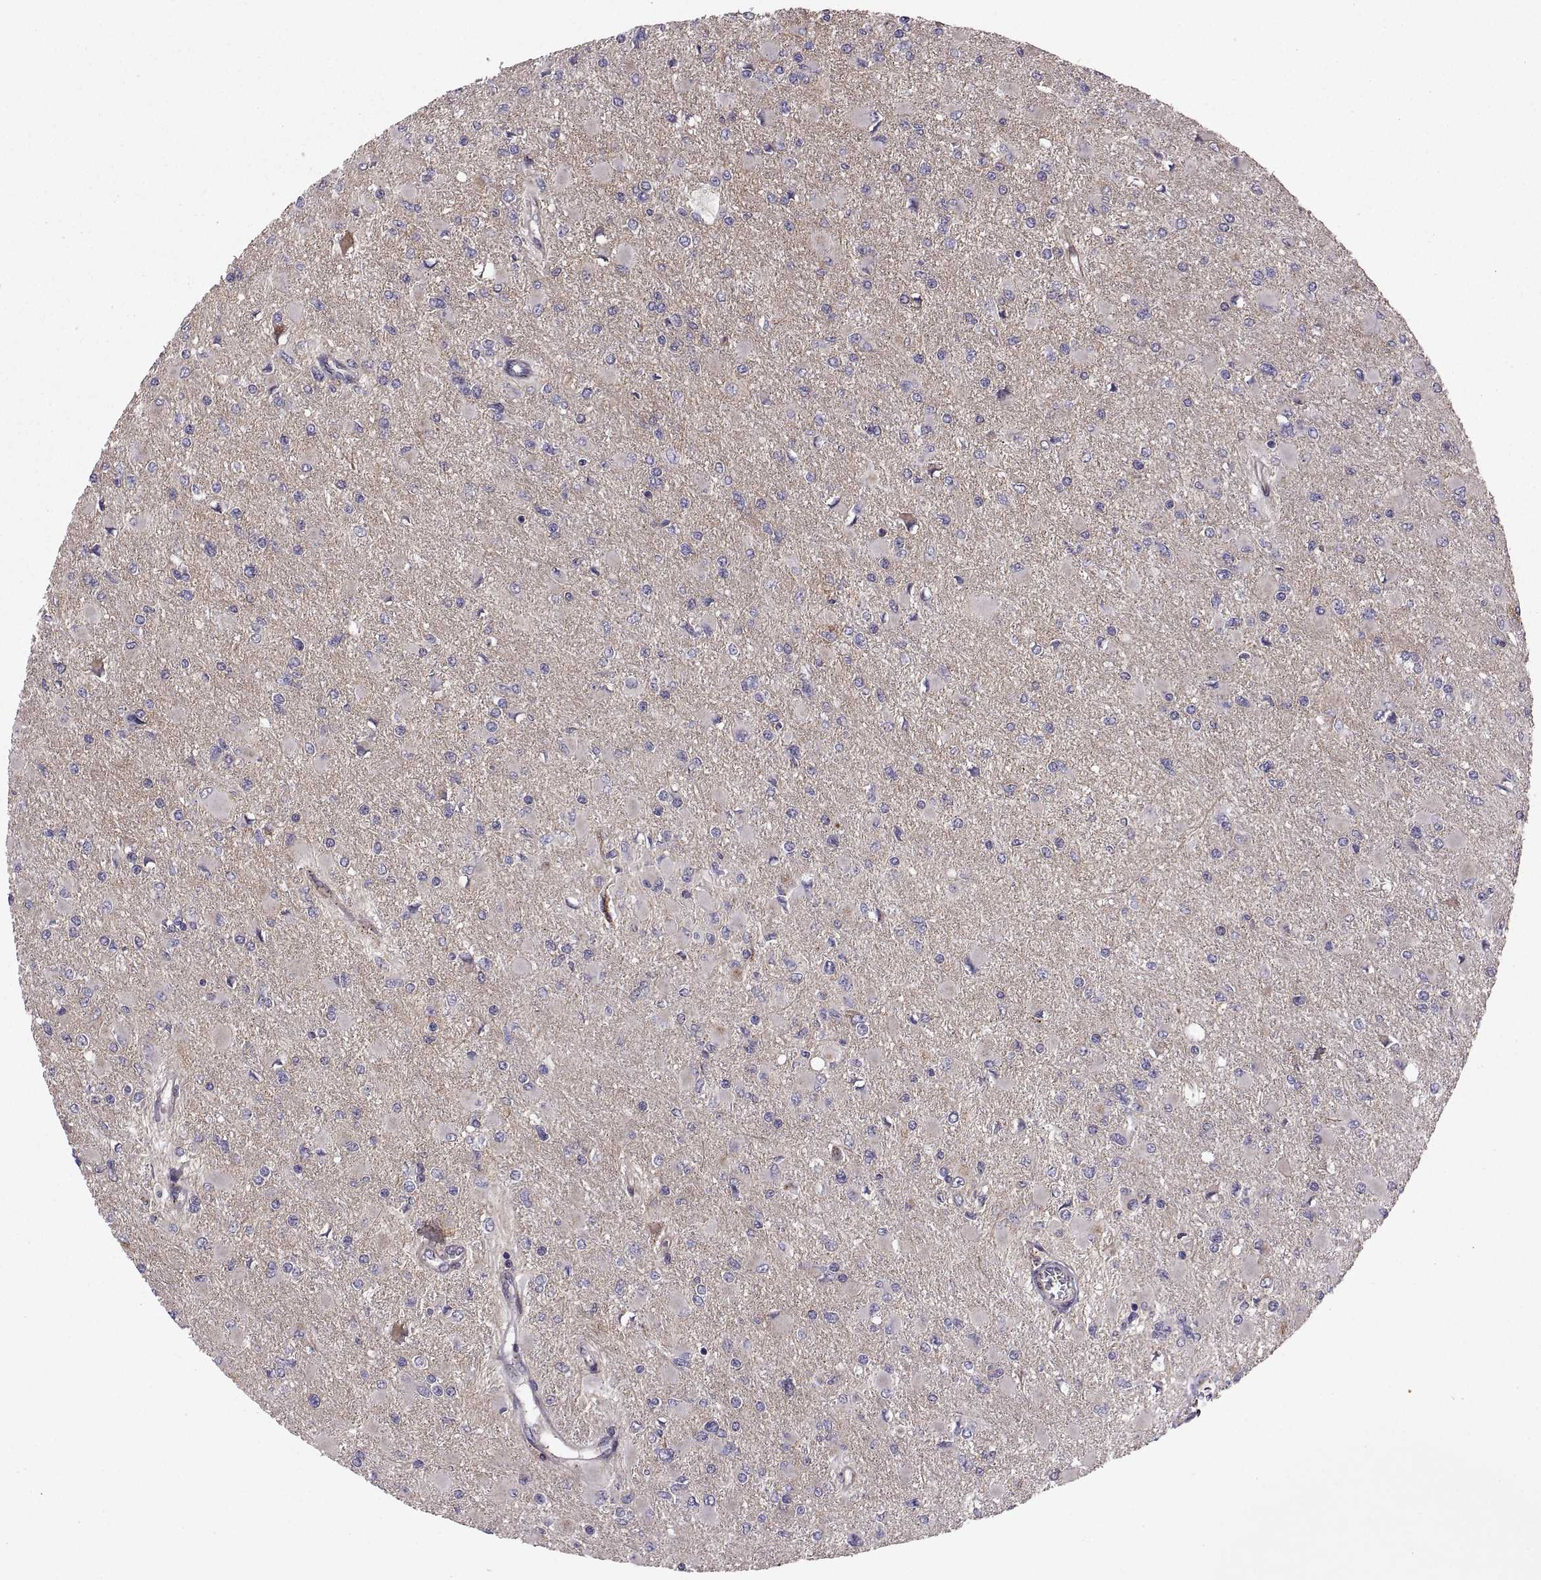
{"staining": {"intensity": "negative", "quantity": "none", "location": "none"}, "tissue": "glioma", "cell_type": "Tumor cells", "image_type": "cancer", "snomed": [{"axis": "morphology", "description": "Glioma, malignant, High grade"}, {"axis": "topography", "description": "Cerebral cortex"}], "caption": "Human malignant glioma (high-grade) stained for a protein using immunohistochemistry (IHC) displays no expression in tumor cells.", "gene": "TESC", "patient": {"sex": "female", "age": 36}}